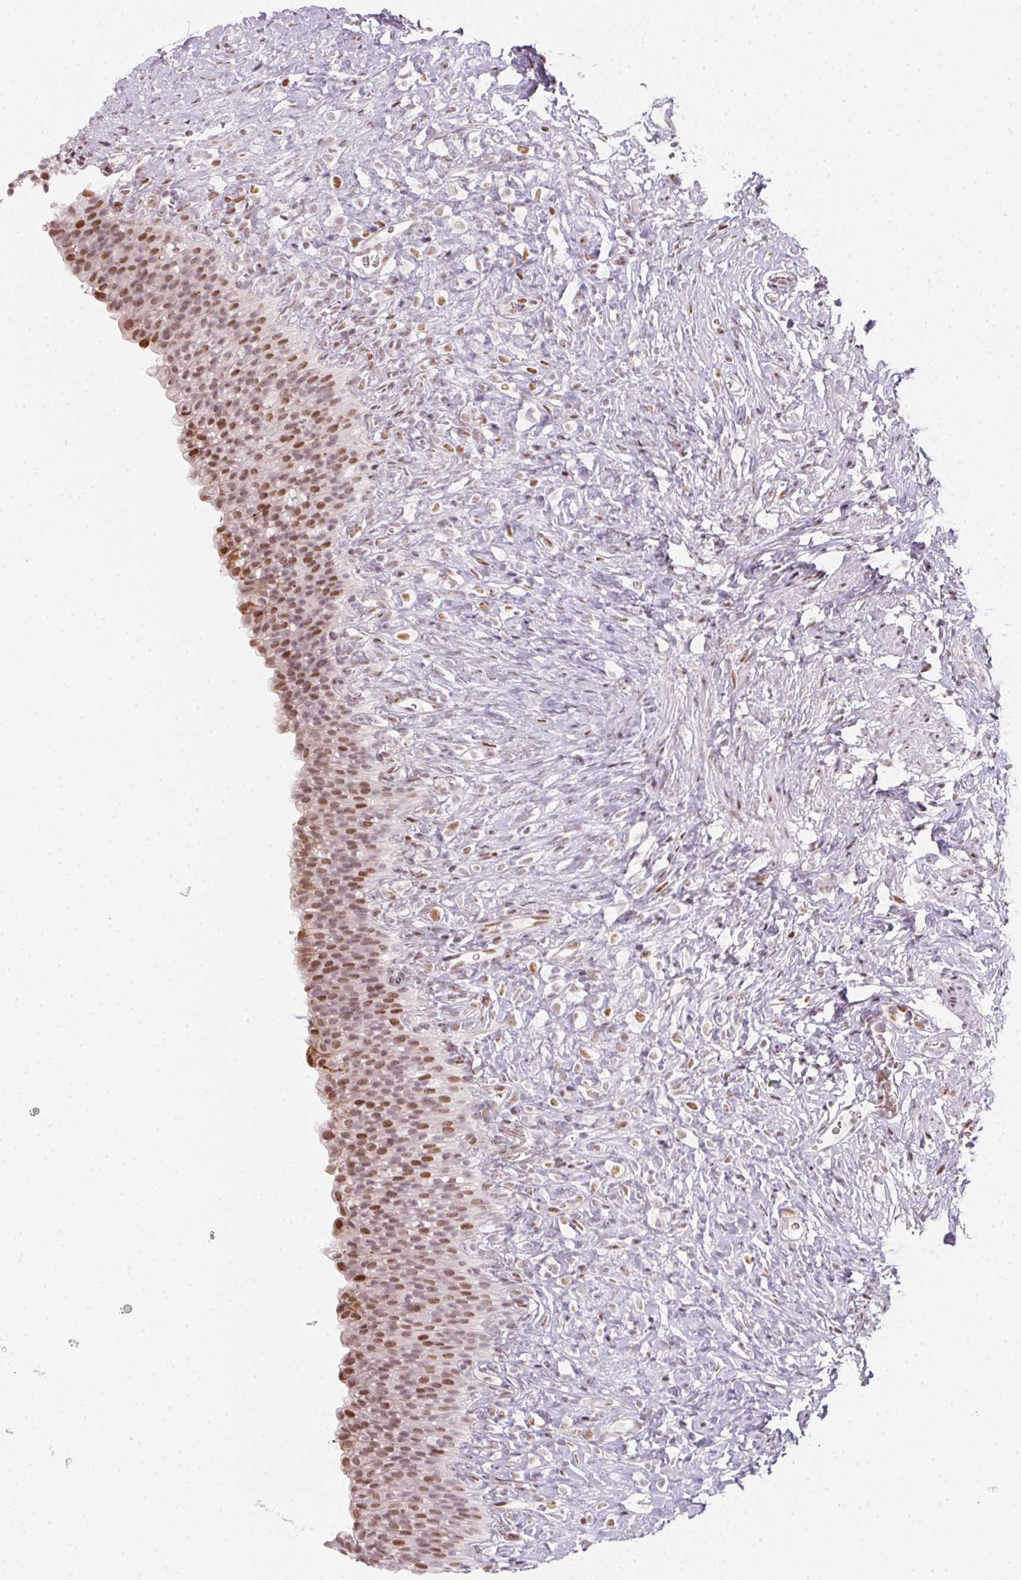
{"staining": {"intensity": "moderate", "quantity": ">75%", "location": "nuclear"}, "tissue": "urinary bladder", "cell_type": "Urothelial cells", "image_type": "normal", "snomed": [{"axis": "morphology", "description": "Normal tissue, NOS"}, {"axis": "topography", "description": "Urinary bladder"}, {"axis": "topography", "description": "Prostate"}], "caption": "Immunohistochemistry (IHC) histopathology image of benign urinary bladder: human urinary bladder stained using immunohistochemistry shows medium levels of moderate protein expression localized specifically in the nuclear of urothelial cells, appearing as a nuclear brown color.", "gene": "KAT6A", "patient": {"sex": "male", "age": 76}}